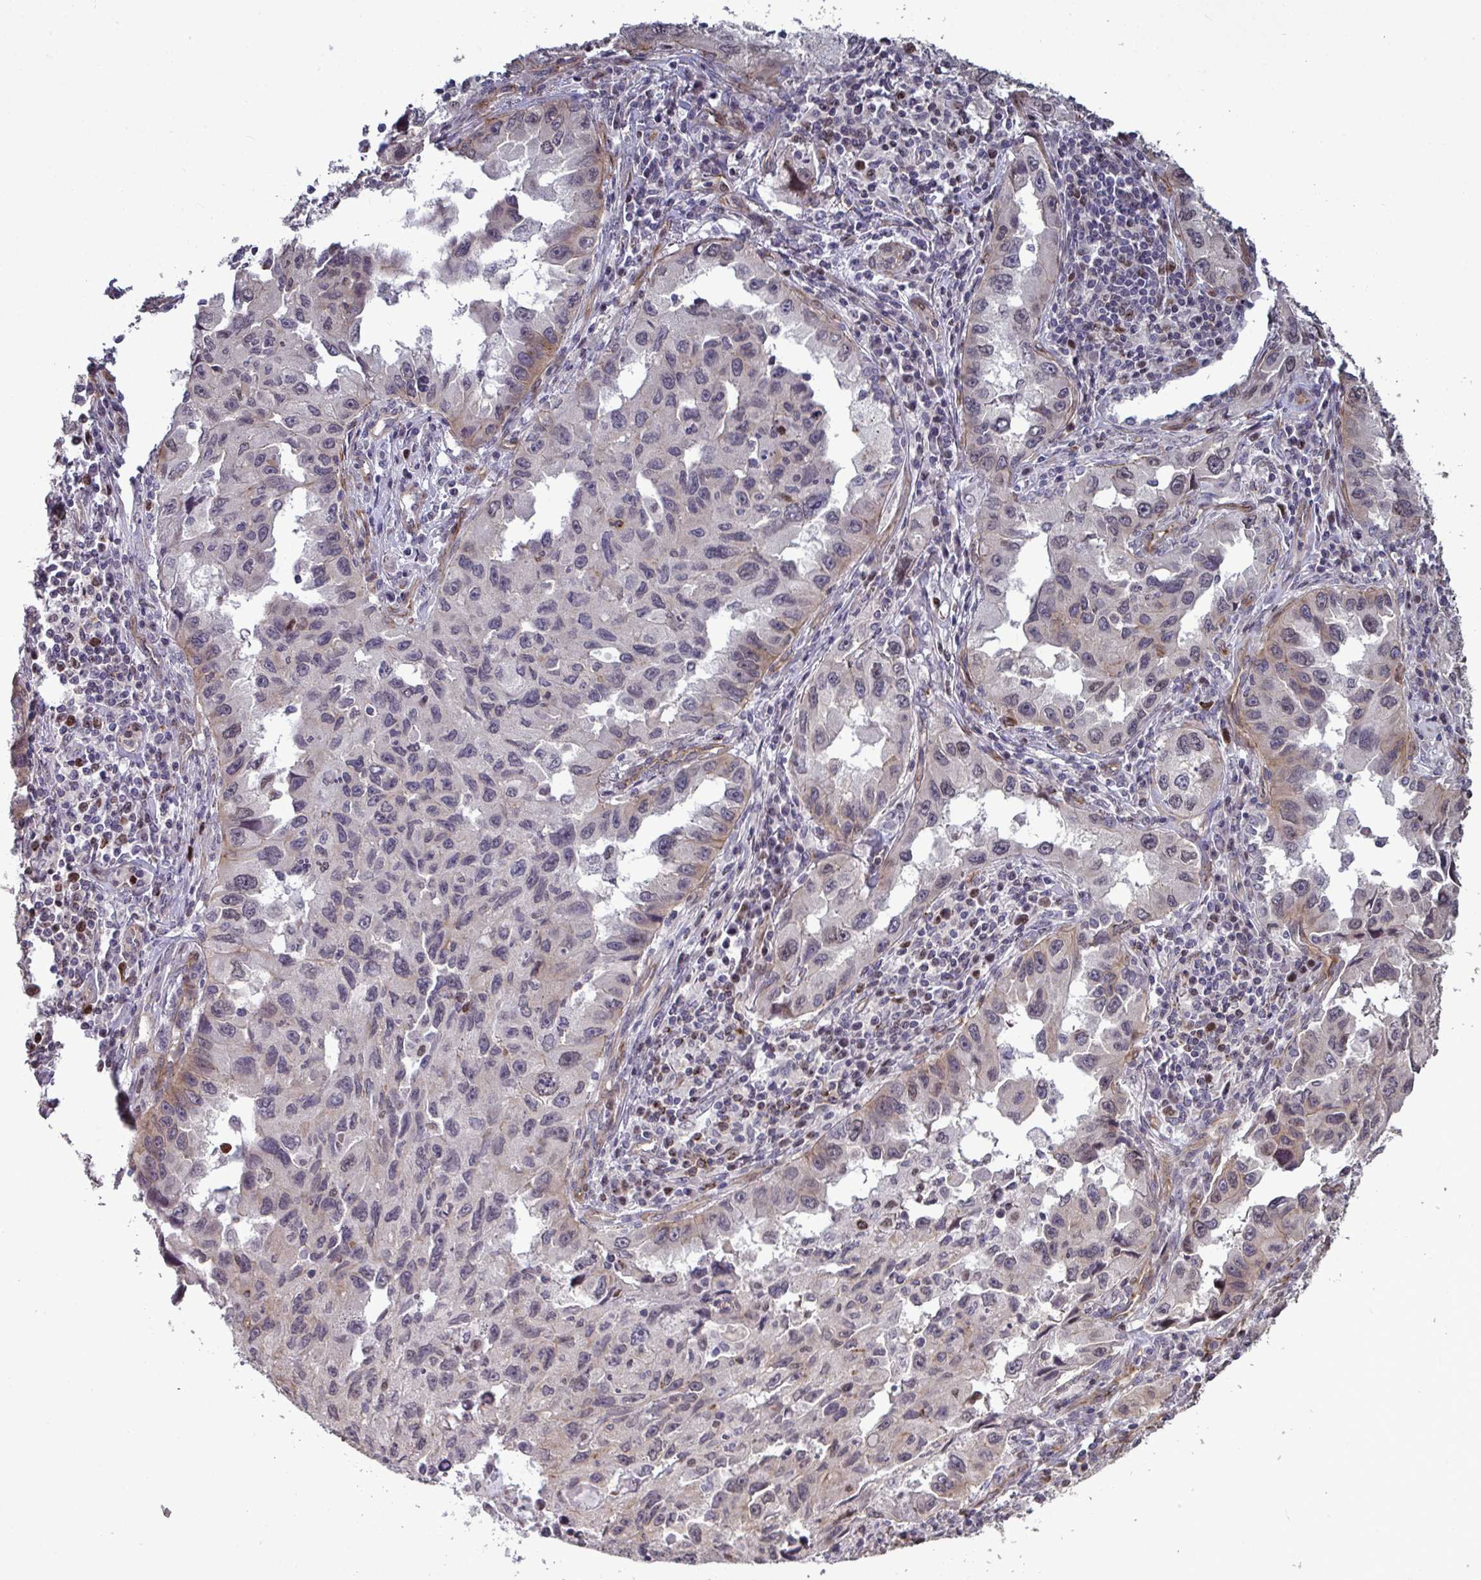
{"staining": {"intensity": "negative", "quantity": "none", "location": "none"}, "tissue": "lung cancer", "cell_type": "Tumor cells", "image_type": "cancer", "snomed": [{"axis": "morphology", "description": "Adenocarcinoma, NOS"}, {"axis": "topography", "description": "Lung"}], "caption": "This histopathology image is of lung cancer stained with IHC to label a protein in brown with the nuclei are counter-stained blue. There is no expression in tumor cells.", "gene": "IPO5", "patient": {"sex": "female", "age": 73}}